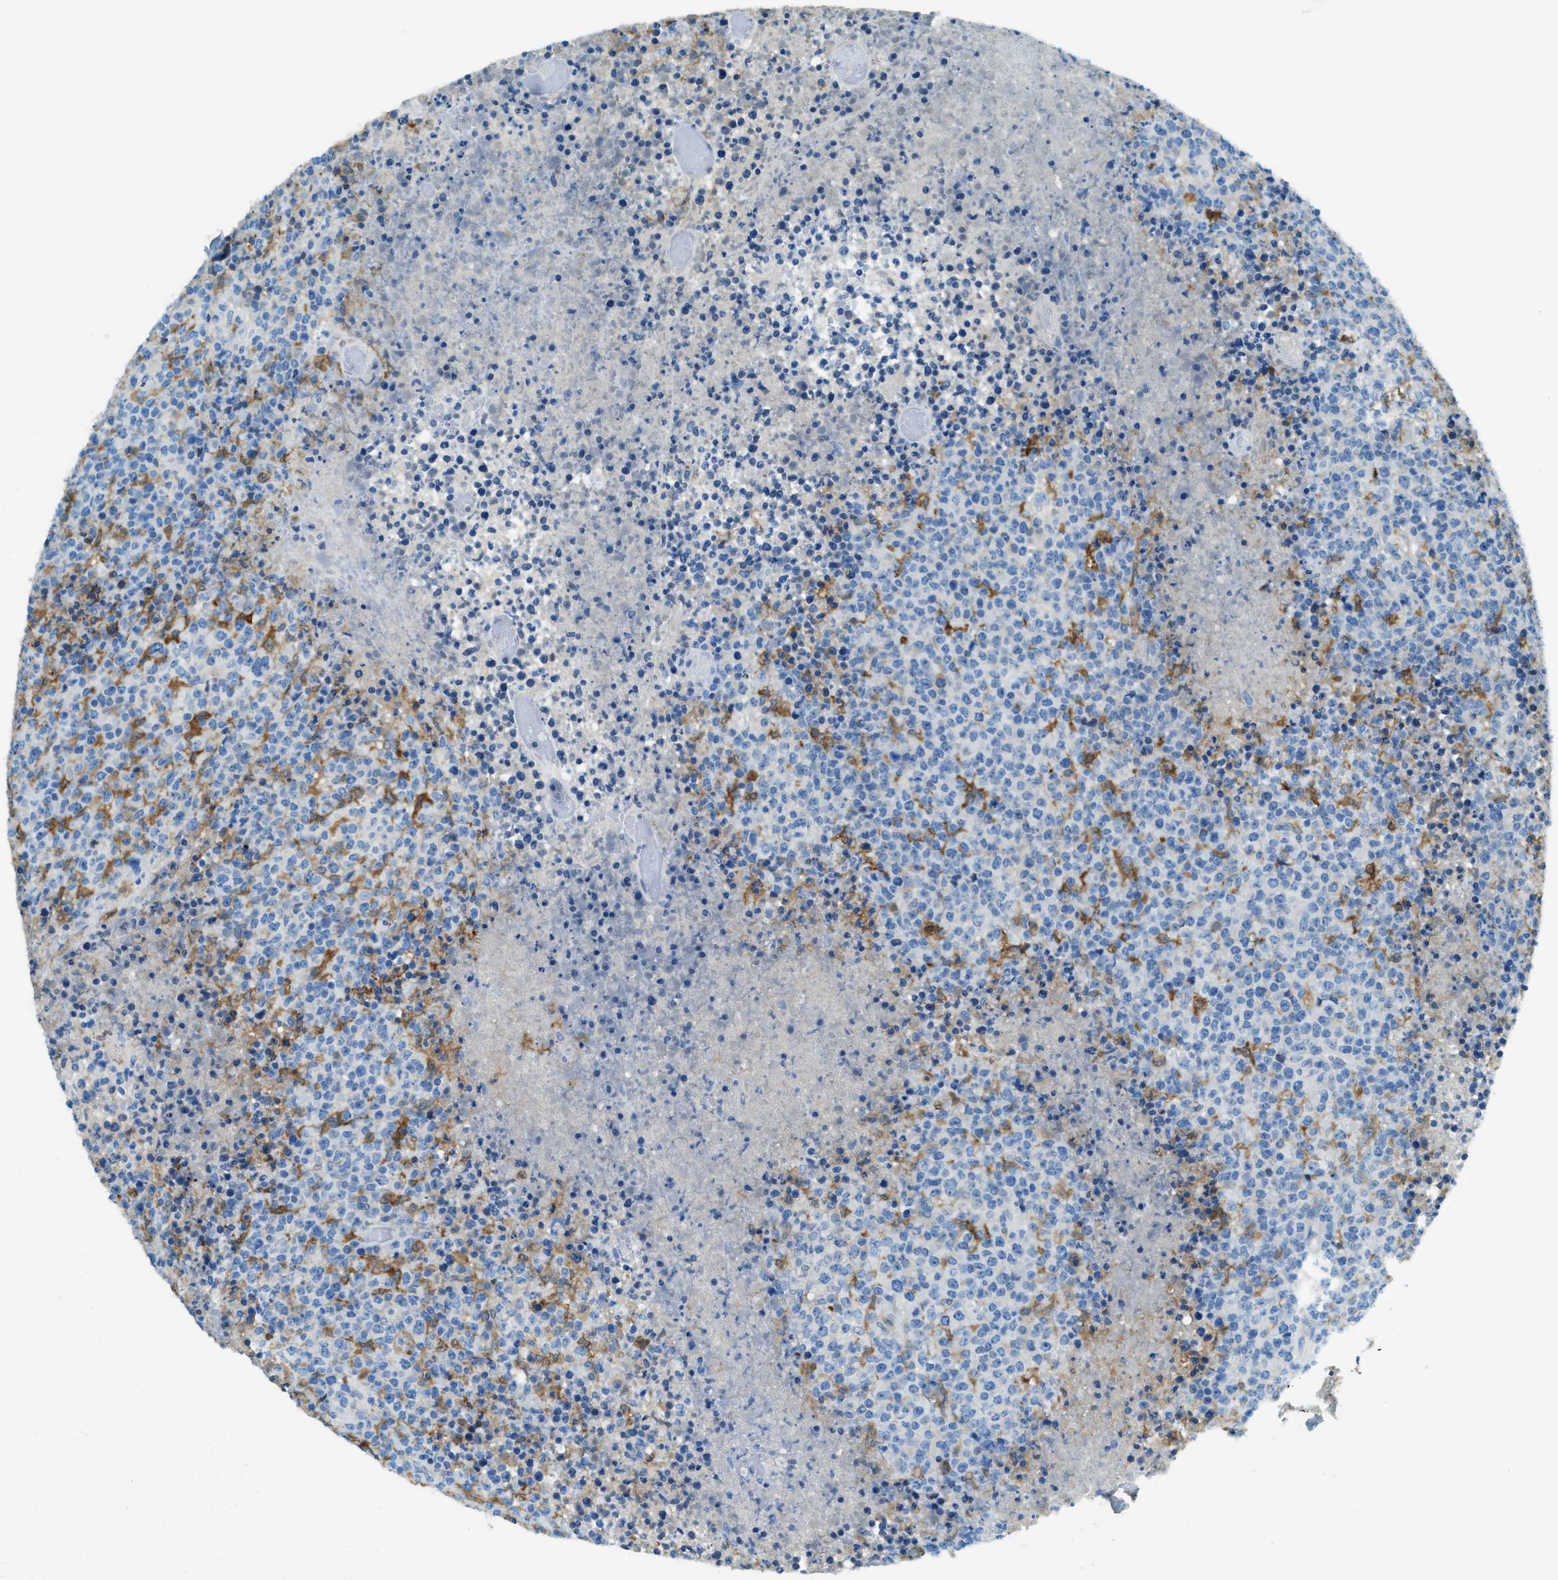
{"staining": {"intensity": "negative", "quantity": "none", "location": "none"}, "tissue": "lymphoma", "cell_type": "Tumor cells", "image_type": "cancer", "snomed": [{"axis": "morphology", "description": "Malignant lymphoma, non-Hodgkin's type, High grade"}, {"axis": "topography", "description": "Lymph node"}], "caption": "DAB immunohistochemical staining of high-grade malignant lymphoma, non-Hodgkin's type exhibits no significant expression in tumor cells.", "gene": "MATCAP2", "patient": {"sex": "male", "age": 13}}